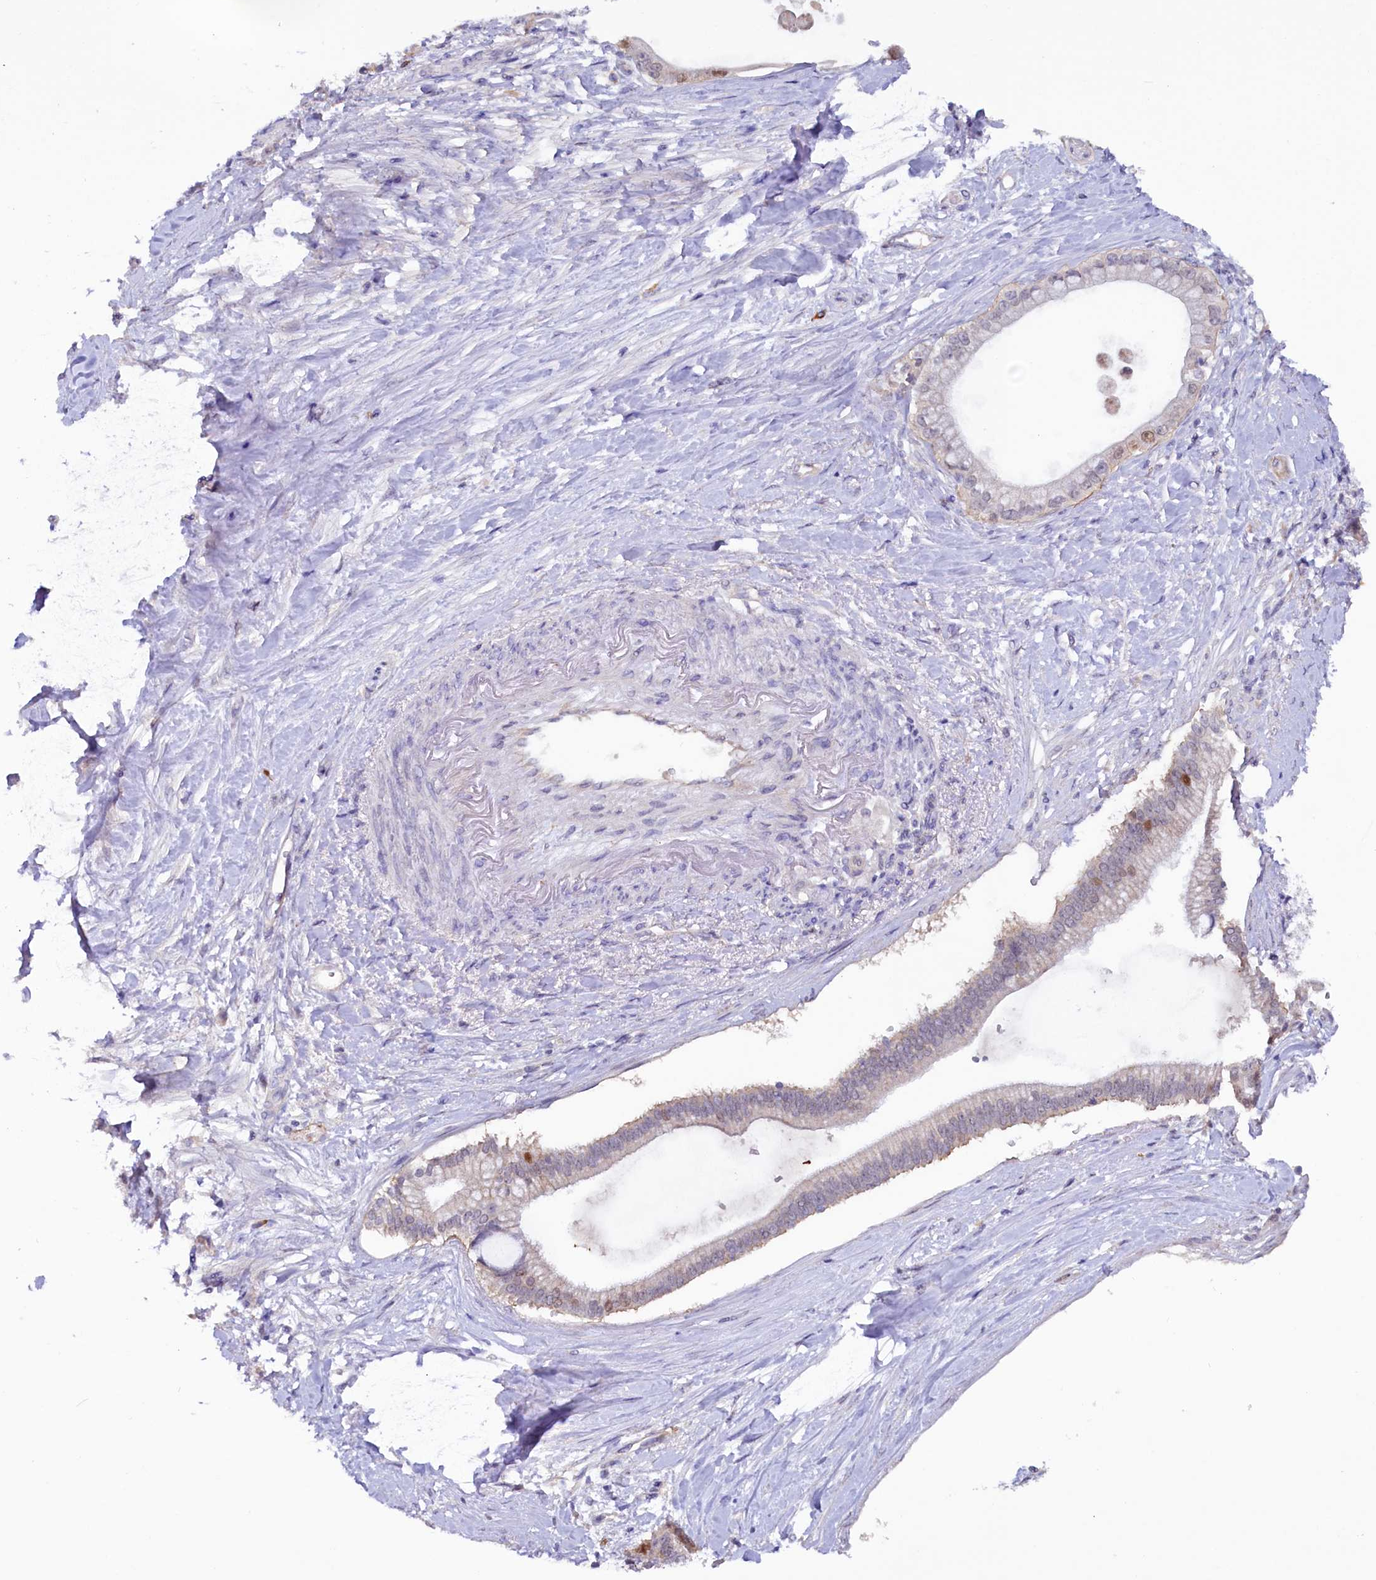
{"staining": {"intensity": "moderate", "quantity": "<25%", "location": "nuclear"}, "tissue": "pancreatic cancer", "cell_type": "Tumor cells", "image_type": "cancer", "snomed": [{"axis": "morphology", "description": "Adenocarcinoma, NOS"}, {"axis": "topography", "description": "Pancreas"}], "caption": "Moderate nuclear protein positivity is present in about <25% of tumor cells in adenocarcinoma (pancreatic).", "gene": "FAM111B", "patient": {"sex": "male", "age": 68}}